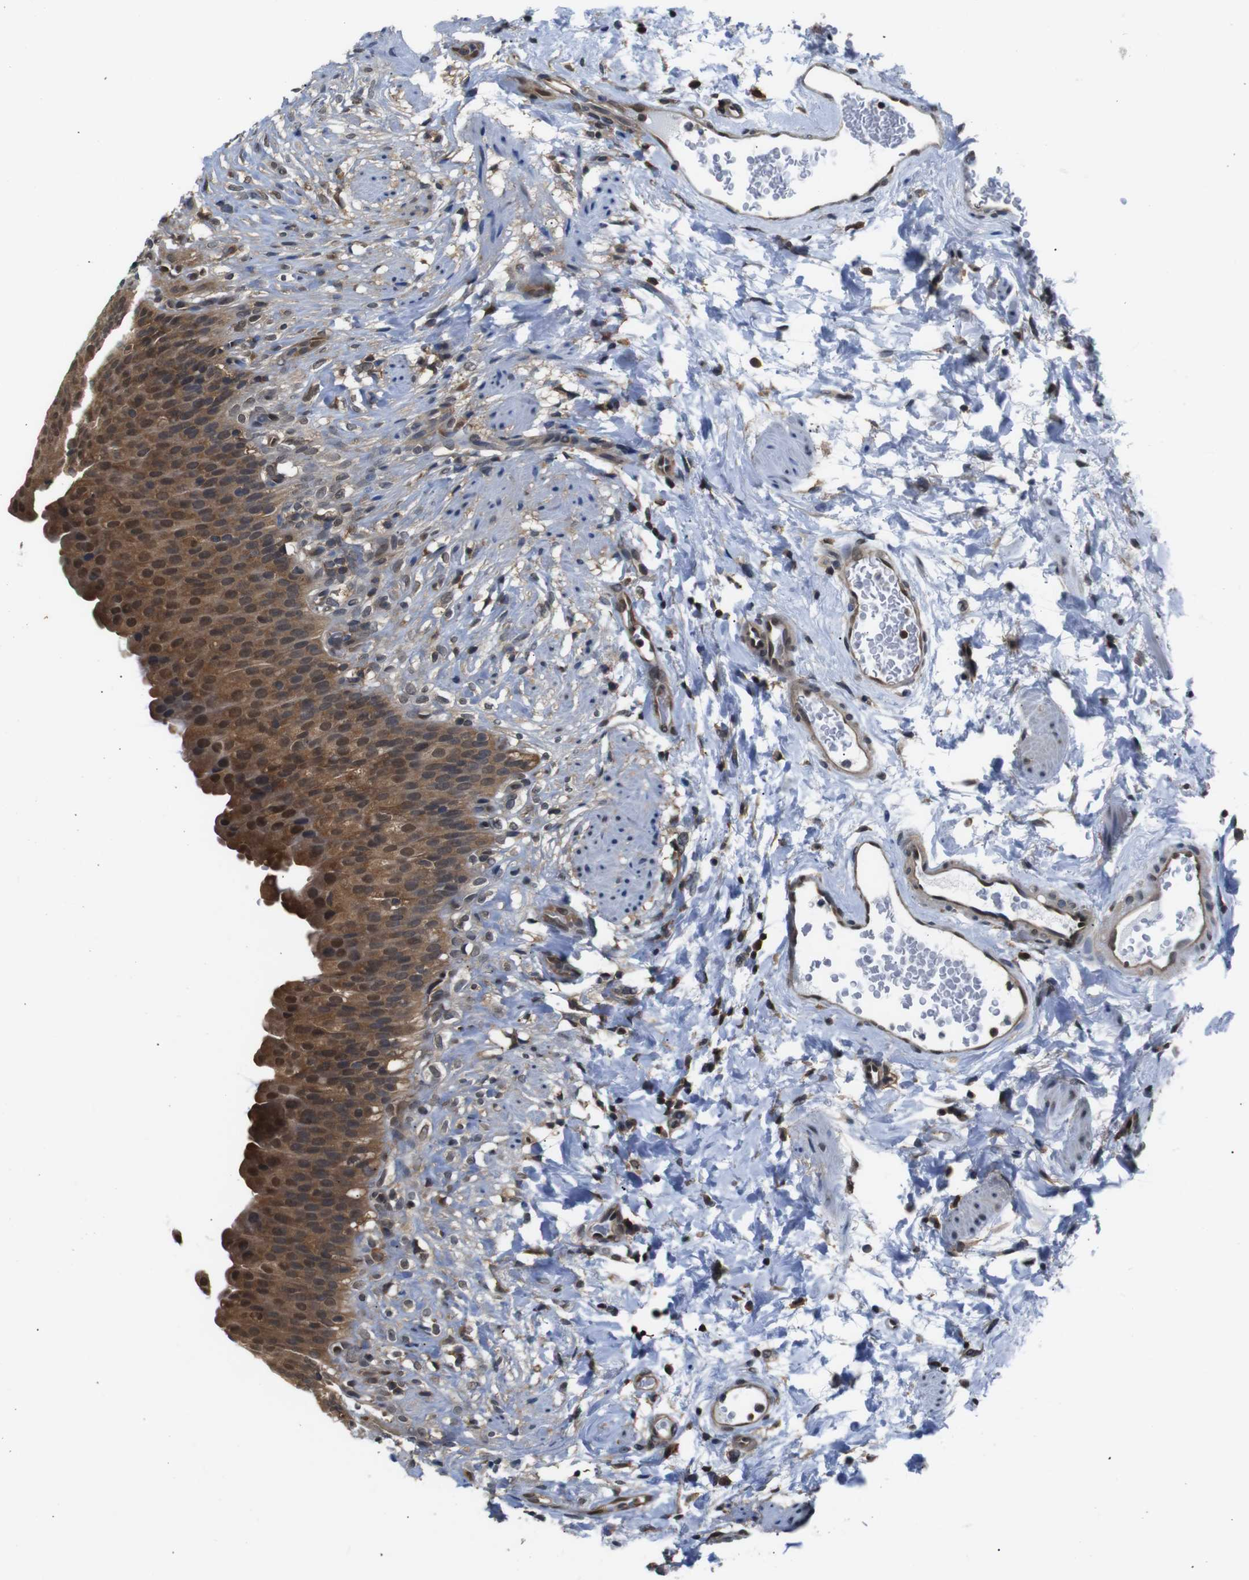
{"staining": {"intensity": "moderate", "quantity": ">75%", "location": "cytoplasmic/membranous,nuclear"}, "tissue": "urinary bladder", "cell_type": "Urothelial cells", "image_type": "normal", "snomed": [{"axis": "morphology", "description": "Normal tissue, NOS"}, {"axis": "topography", "description": "Urinary bladder"}], "caption": "Immunohistochemical staining of unremarkable urinary bladder demonstrates medium levels of moderate cytoplasmic/membranous,nuclear expression in approximately >75% of urothelial cells.", "gene": "UBXN1", "patient": {"sex": "female", "age": 79}}